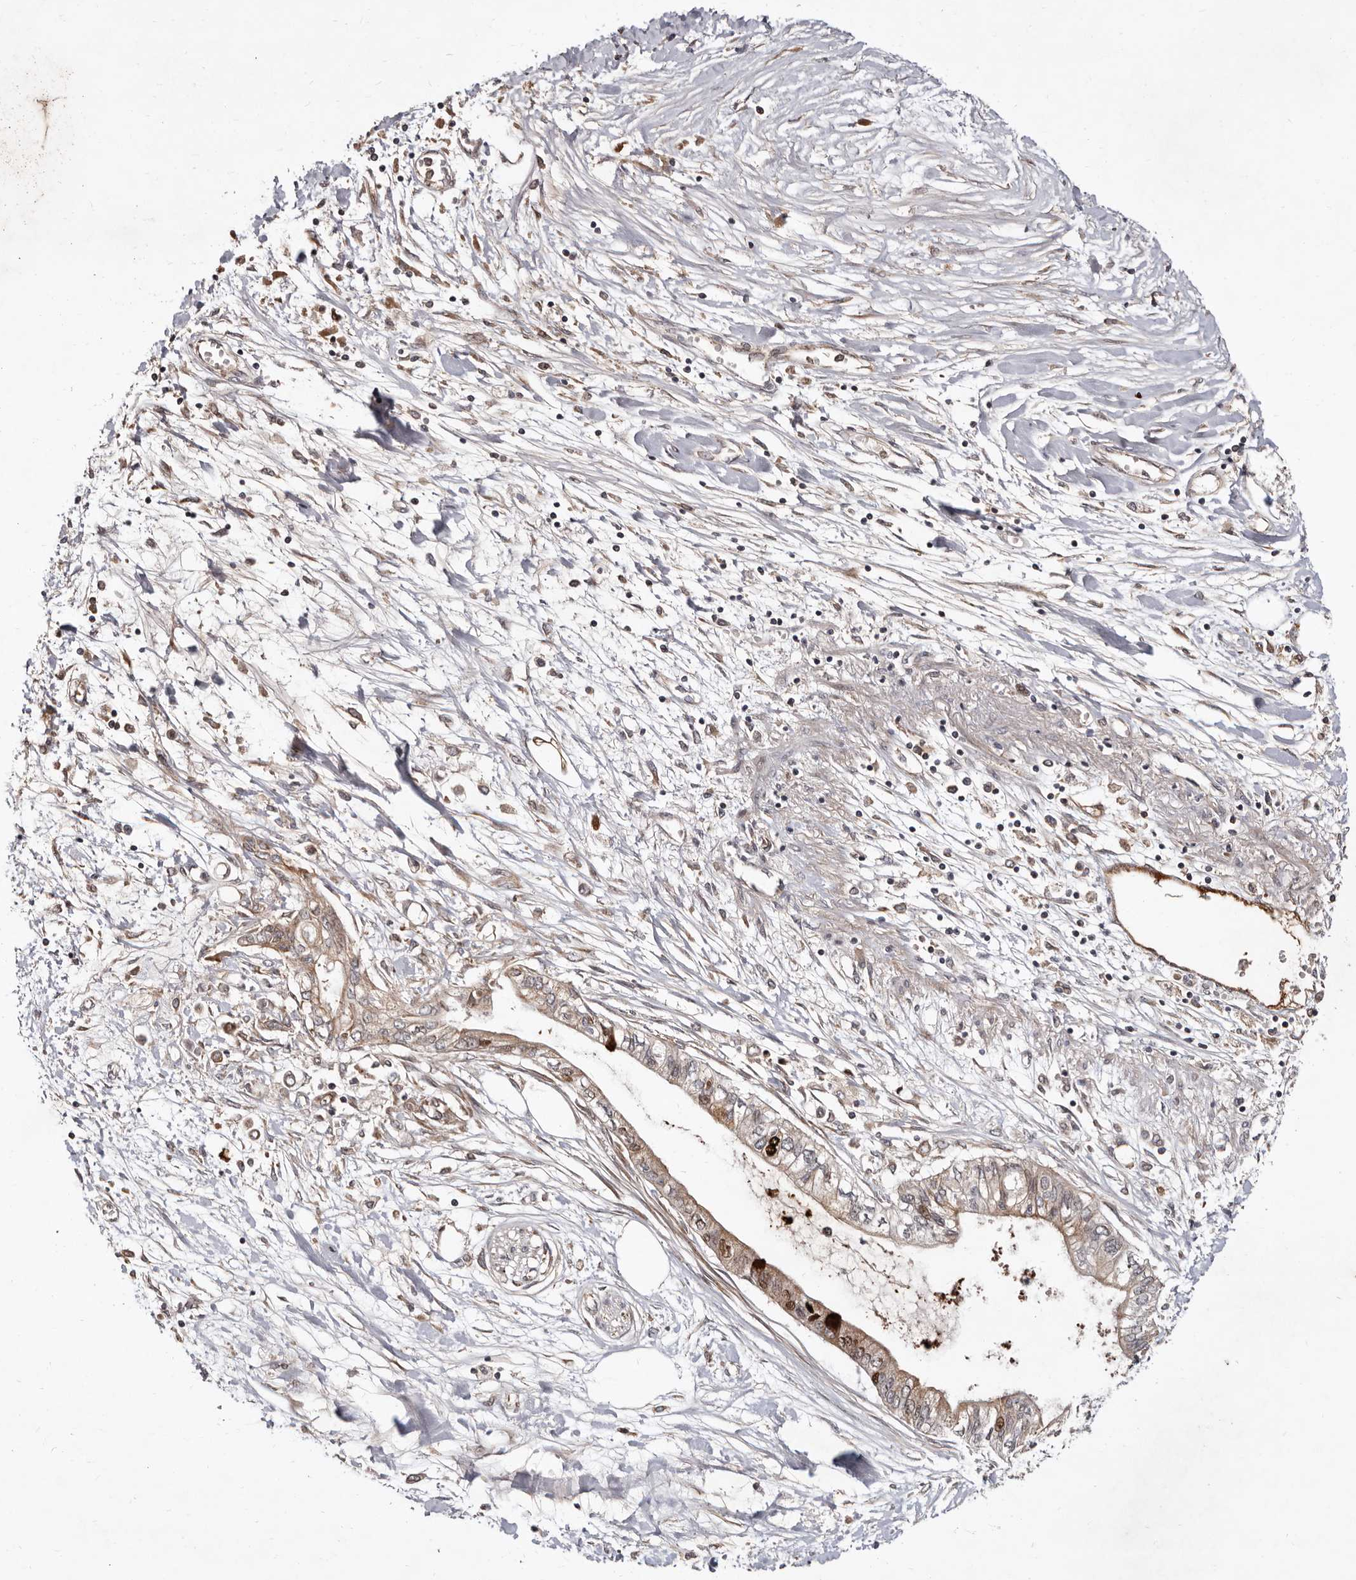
{"staining": {"intensity": "strong", "quantity": "25%-75%", "location": "cytoplasmic/membranous,nuclear"}, "tissue": "pancreatic cancer", "cell_type": "Tumor cells", "image_type": "cancer", "snomed": [{"axis": "morphology", "description": "Adenocarcinoma, NOS"}, {"axis": "topography", "description": "Pancreas"}], "caption": "Pancreatic cancer stained for a protein reveals strong cytoplasmic/membranous and nuclear positivity in tumor cells.", "gene": "WEE2", "patient": {"sex": "female", "age": 77}}